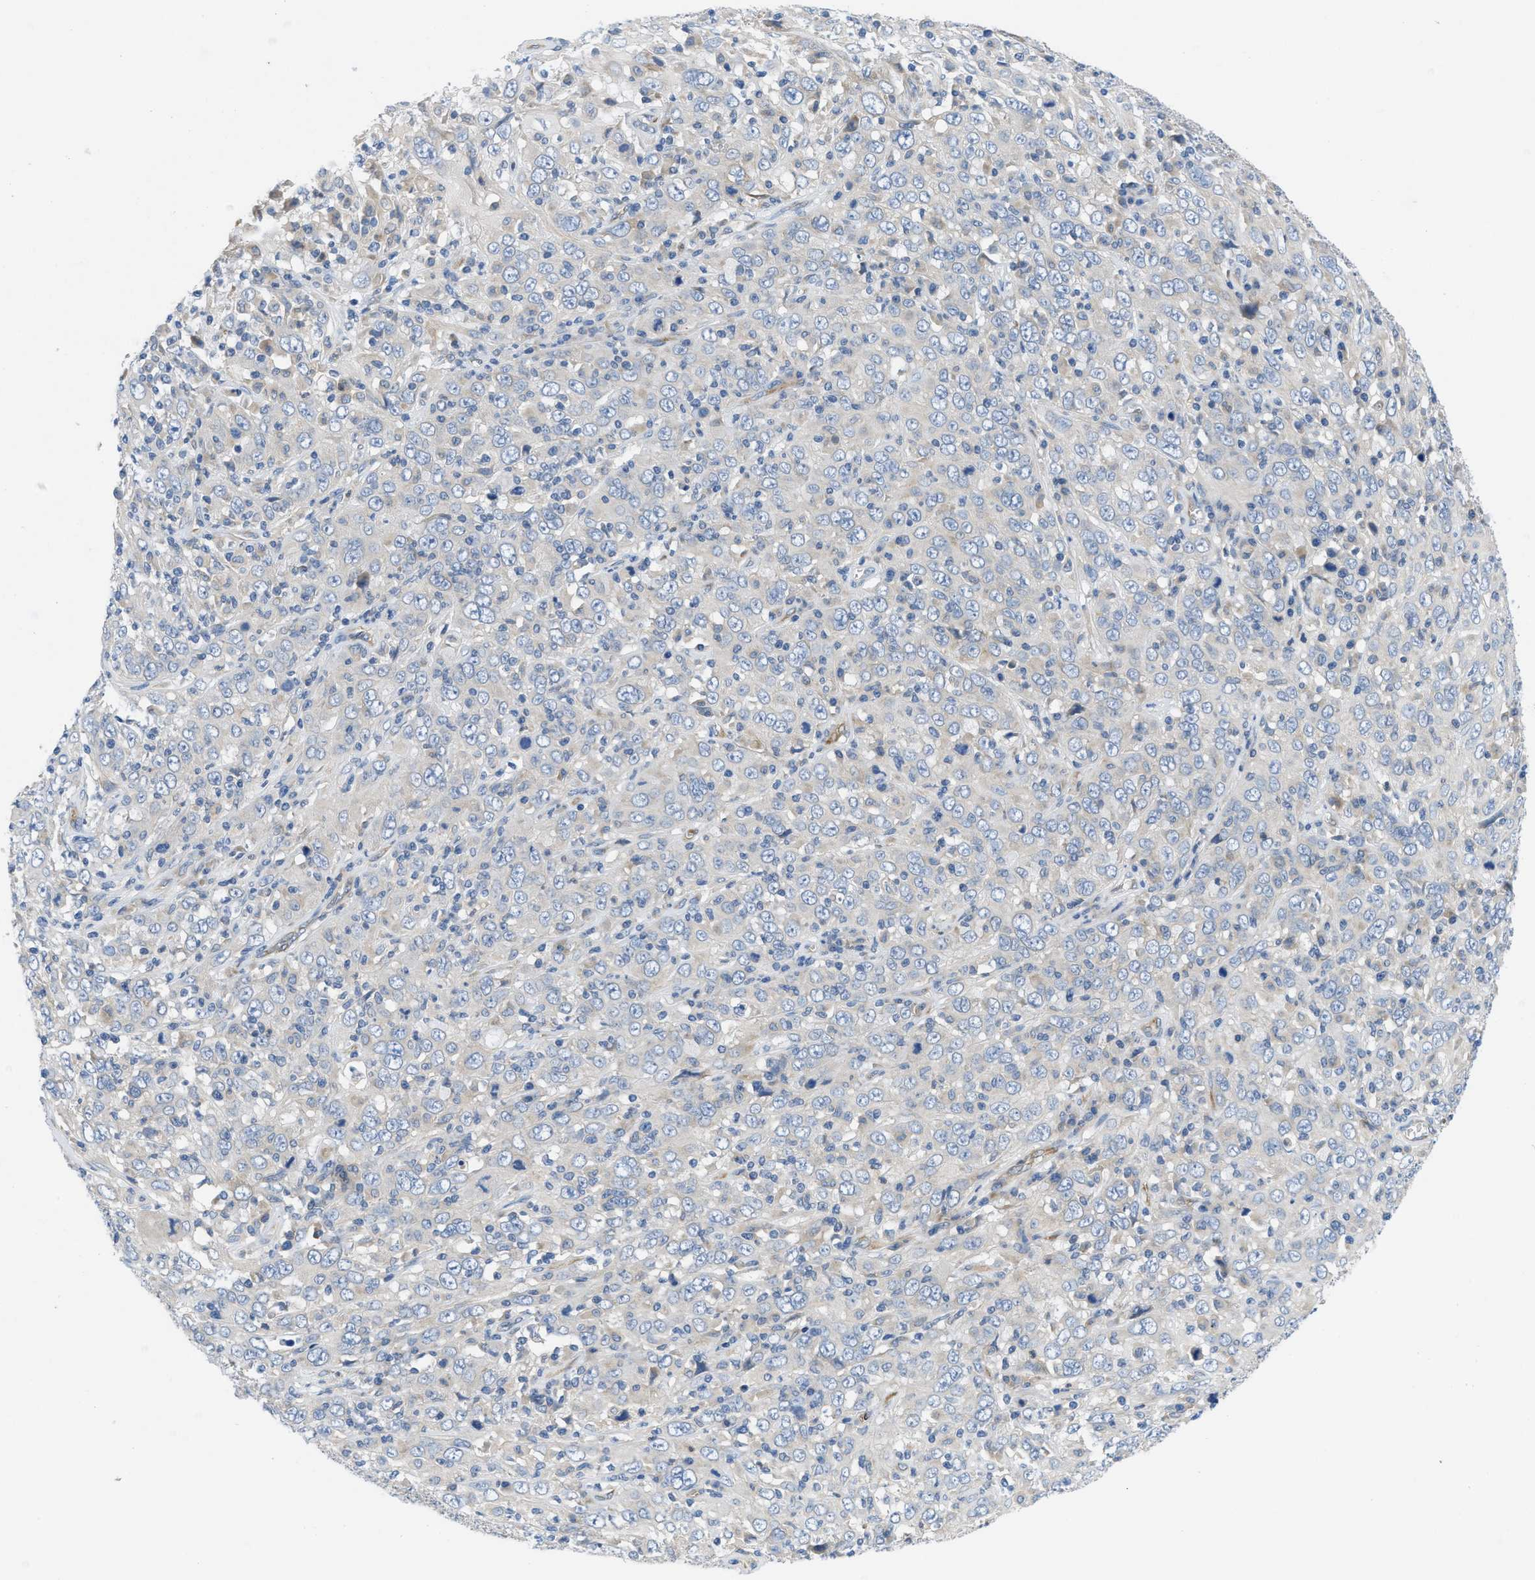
{"staining": {"intensity": "negative", "quantity": "none", "location": "none"}, "tissue": "cervical cancer", "cell_type": "Tumor cells", "image_type": "cancer", "snomed": [{"axis": "morphology", "description": "Squamous cell carcinoma, NOS"}, {"axis": "topography", "description": "Cervix"}], "caption": "Immunohistochemistry image of human cervical cancer stained for a protein (brown), which reveals no staining in tumor cells.", "gene": "PGR", "patient": {"sex": "female", "age": 46}}